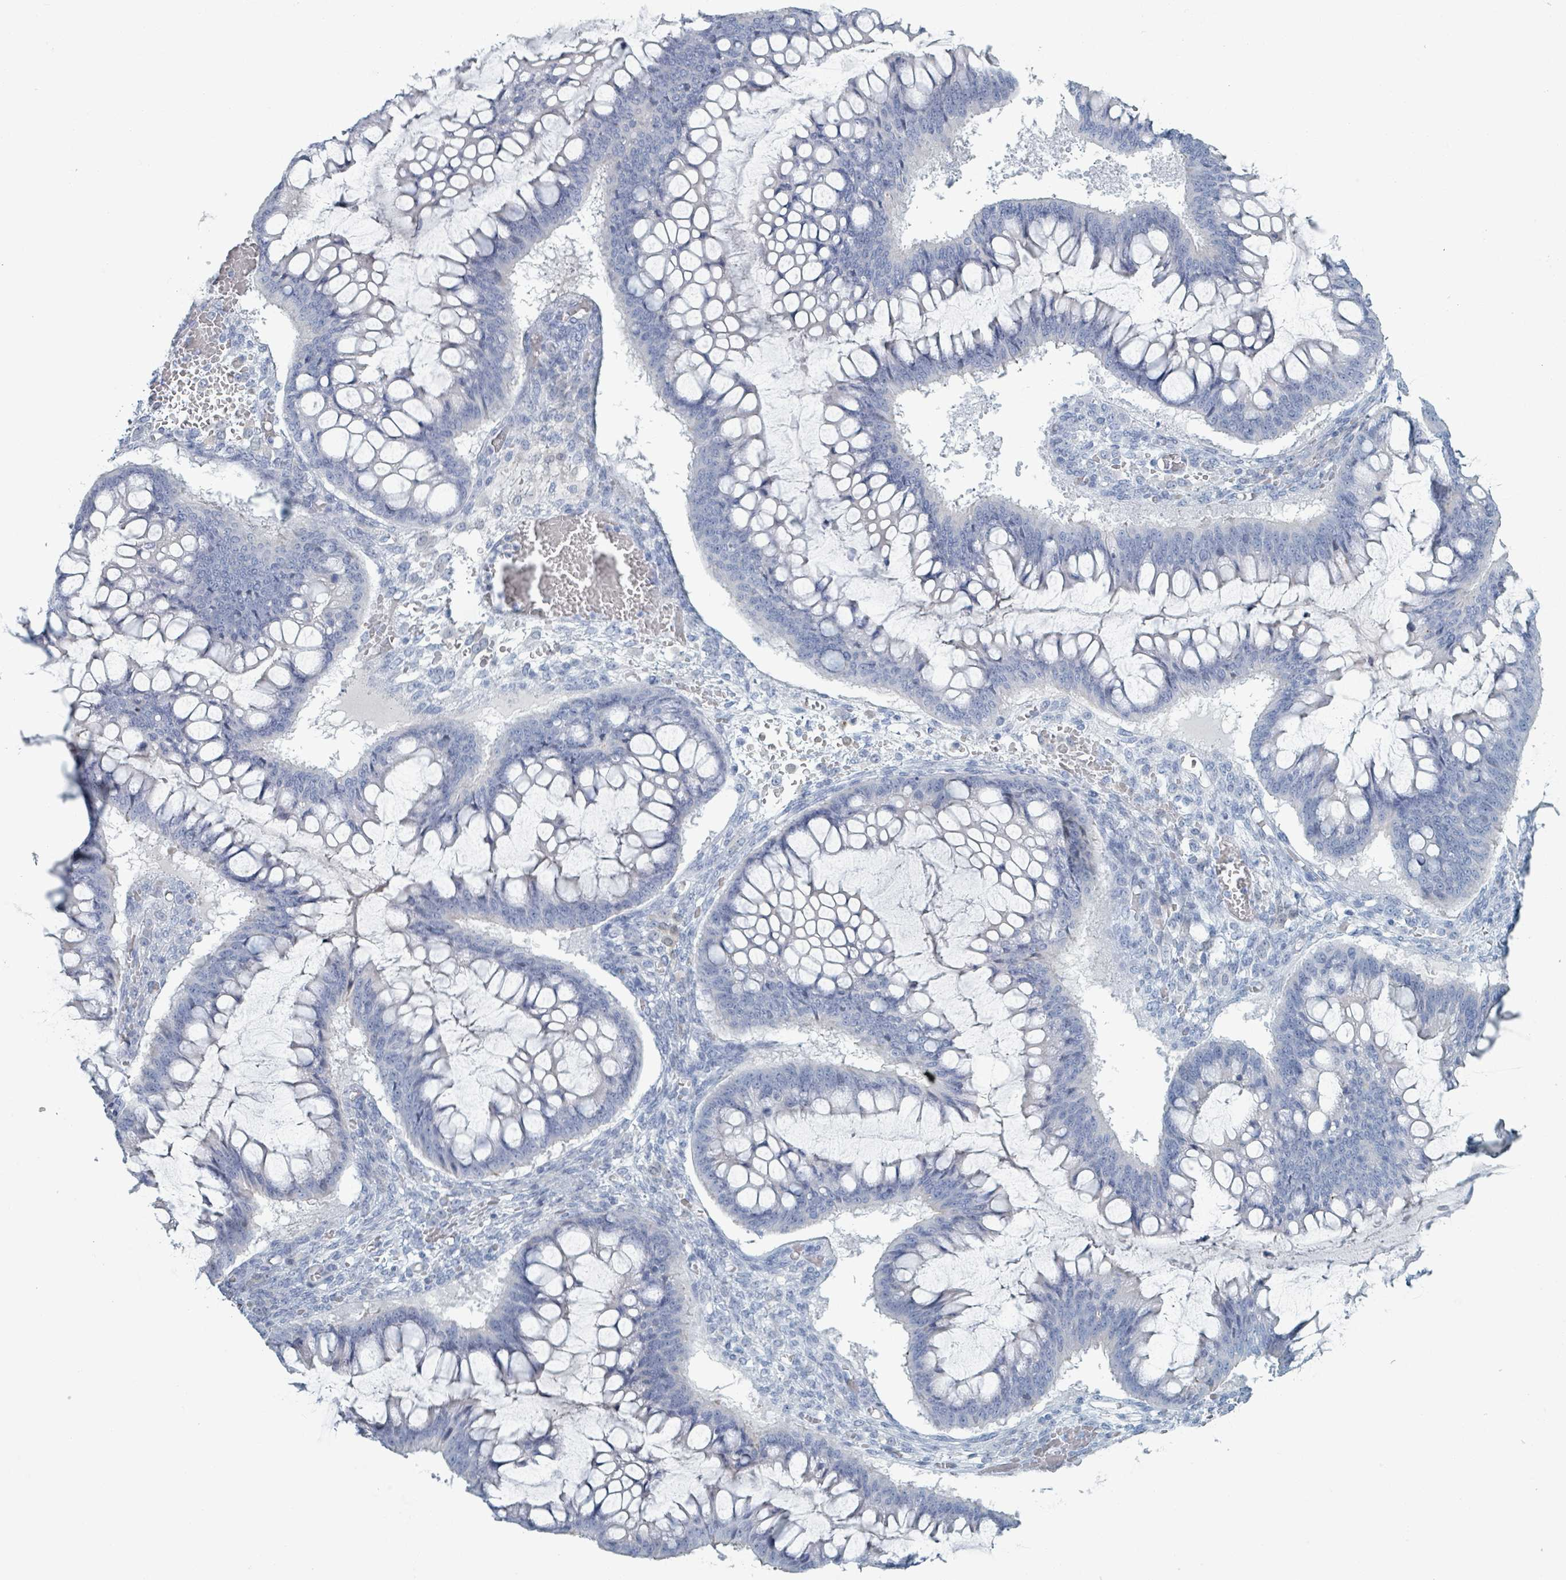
{"staining": {"intensity": "negative", "quantity": "none", "location": "none"}, "tissue": "ovarian cancer", "cell_type": "Tumor cells", "image_type": "cancer", "snomed": [{"axis": "morphology", "description": "Cystadenocarcinoma, mucinous, NOS"}, {"axis": "topography", "description": "Ovary"}], "caption": "A micrograph of mucinous cystadenocarcinoma (ovarian) stained for a protein reveals no brown staining in tumor cells.", "gene": "HEATR5A", "patient": {"sex": "female", "age": 73}}